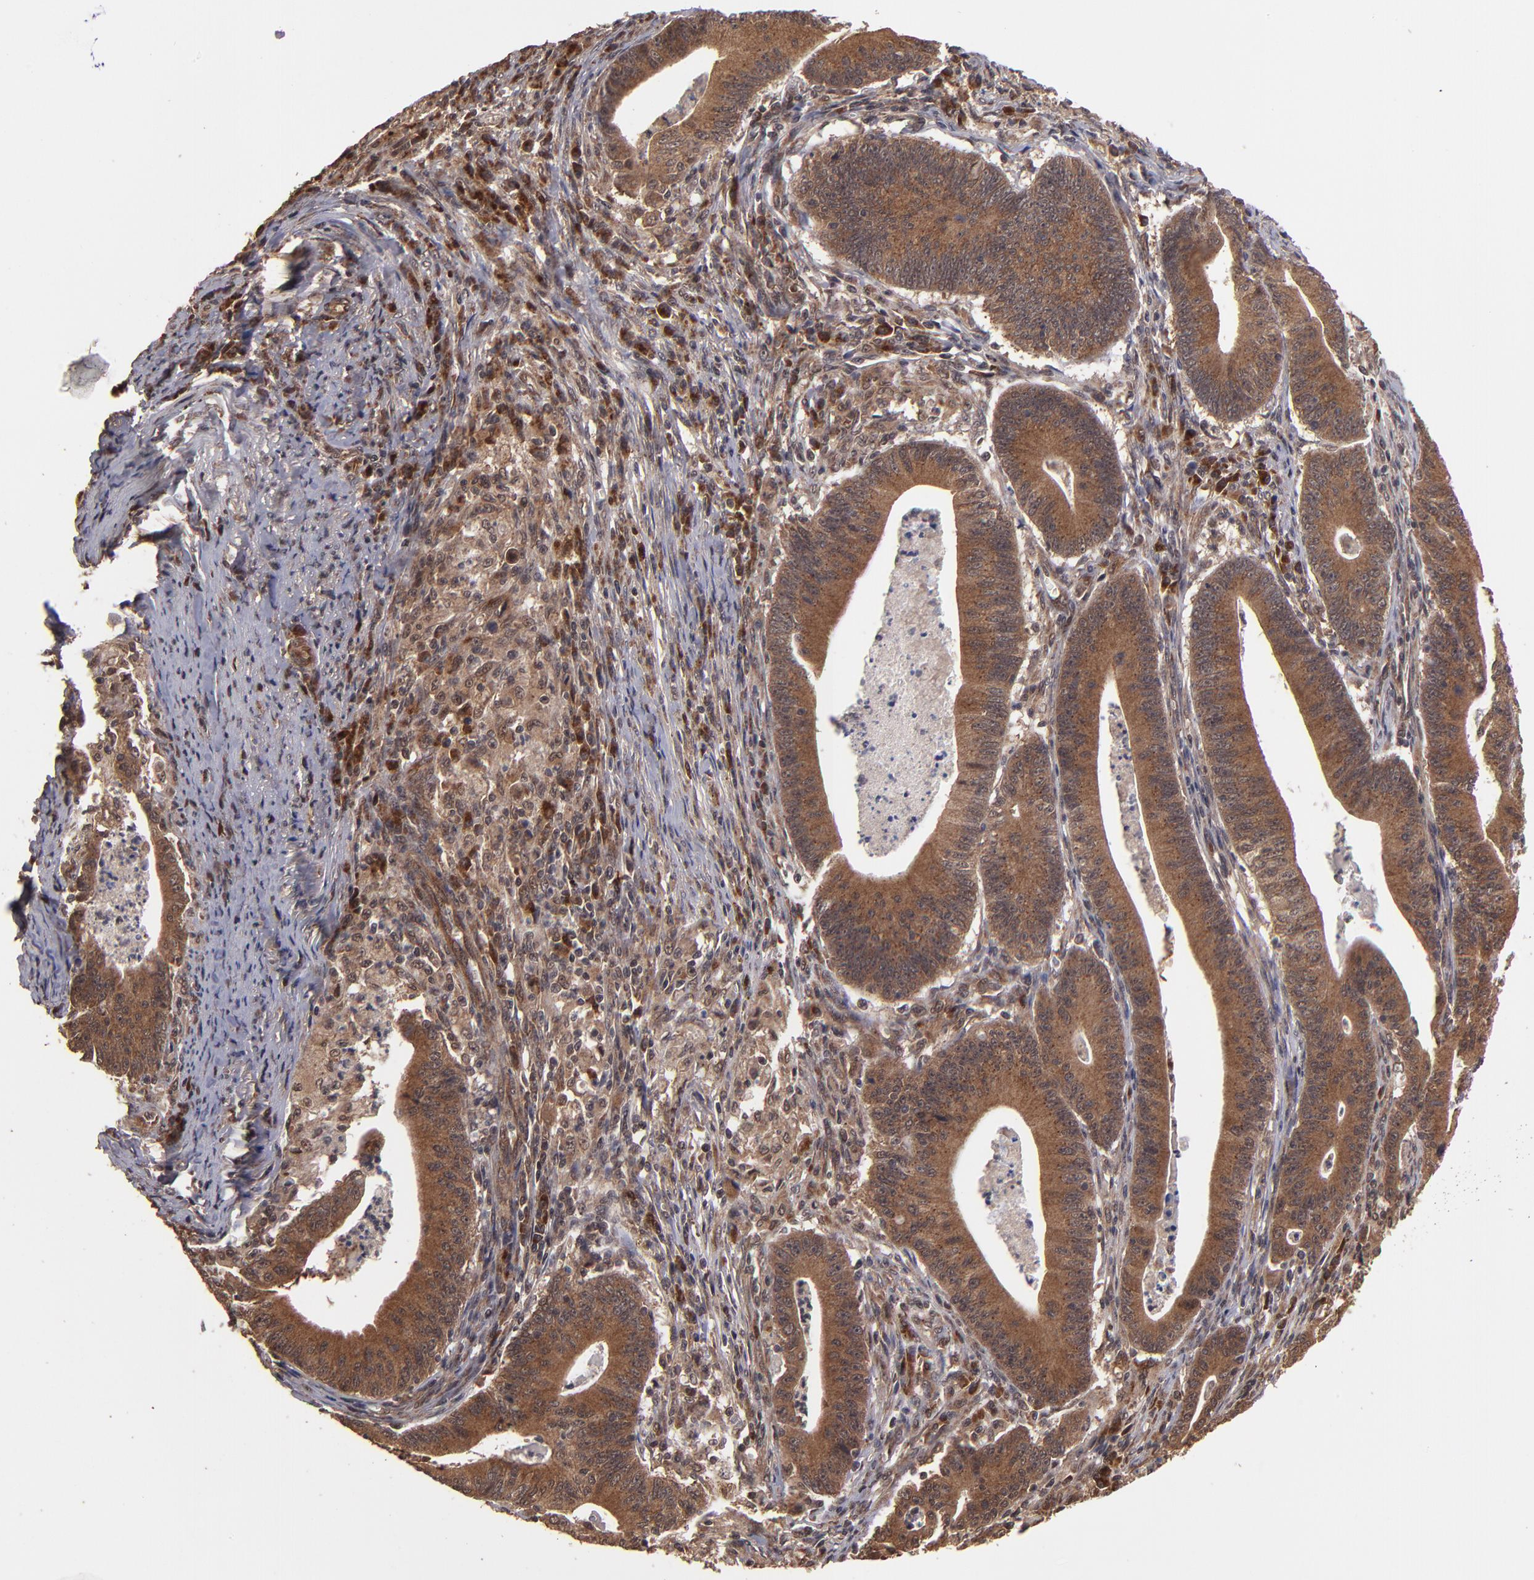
{"staining": {"intensity": "strong", "quantity": ">75%", "location": "cytoplasmic/membranous"}, "tissue": "stomach cancer", "cell_type": "Tumor cells", "image_type": "cancer", "snomed": [{"axis": "morphology", "description": "Adenocarcinoma, NOS"}, {"axis": "topography", "description": "Stomach, lower"}], "caption": "Stomach cancer stained with a brown dye reveals strong cytoplasmic/membranous positive positivity in about >75% of tumor cells.", "gene": "NFE2L2", "patient": {"sex": "female", "age": 86}}